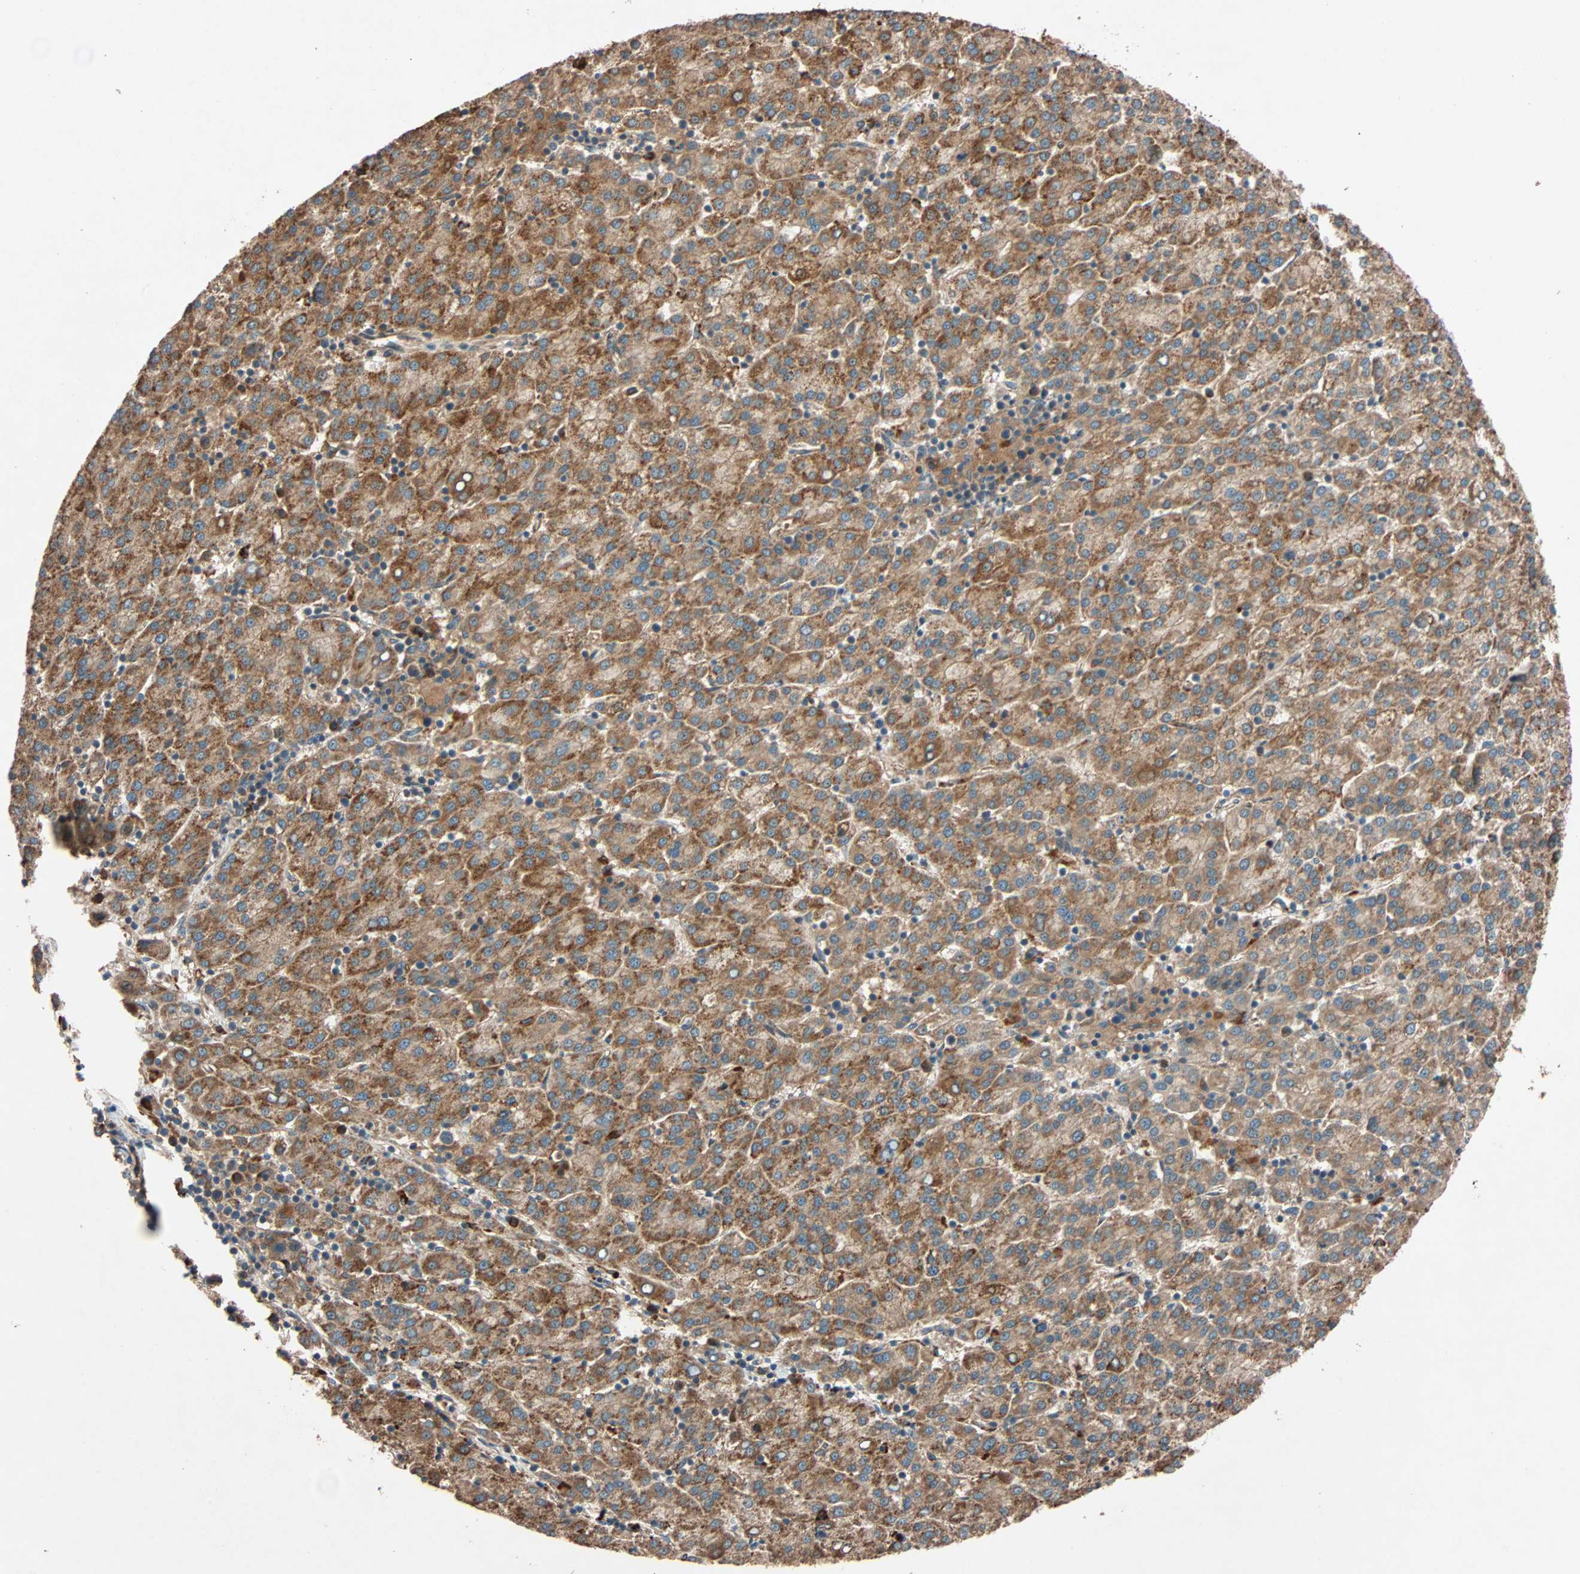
{"staining": {"intensity": "moderate", "quantity": ">75%", "location": "cytoplasmic/membranous"}, "tissue": "liver cancer", "cell_type": "Tumor cells", "image_type": "cancer", "snomed": [{"axis": "morphology", "description": "Carcinoma, Hepatocellular, NOS"}, {"axis": "topography", "description": "Liver"}], "caption": "Hepatocellular carcinoma (liver) stained with a protein marker exhibits moderate staining in tumor cells.", "gene": "PHYH", "patient": {"sex": "female", "age": 58}}